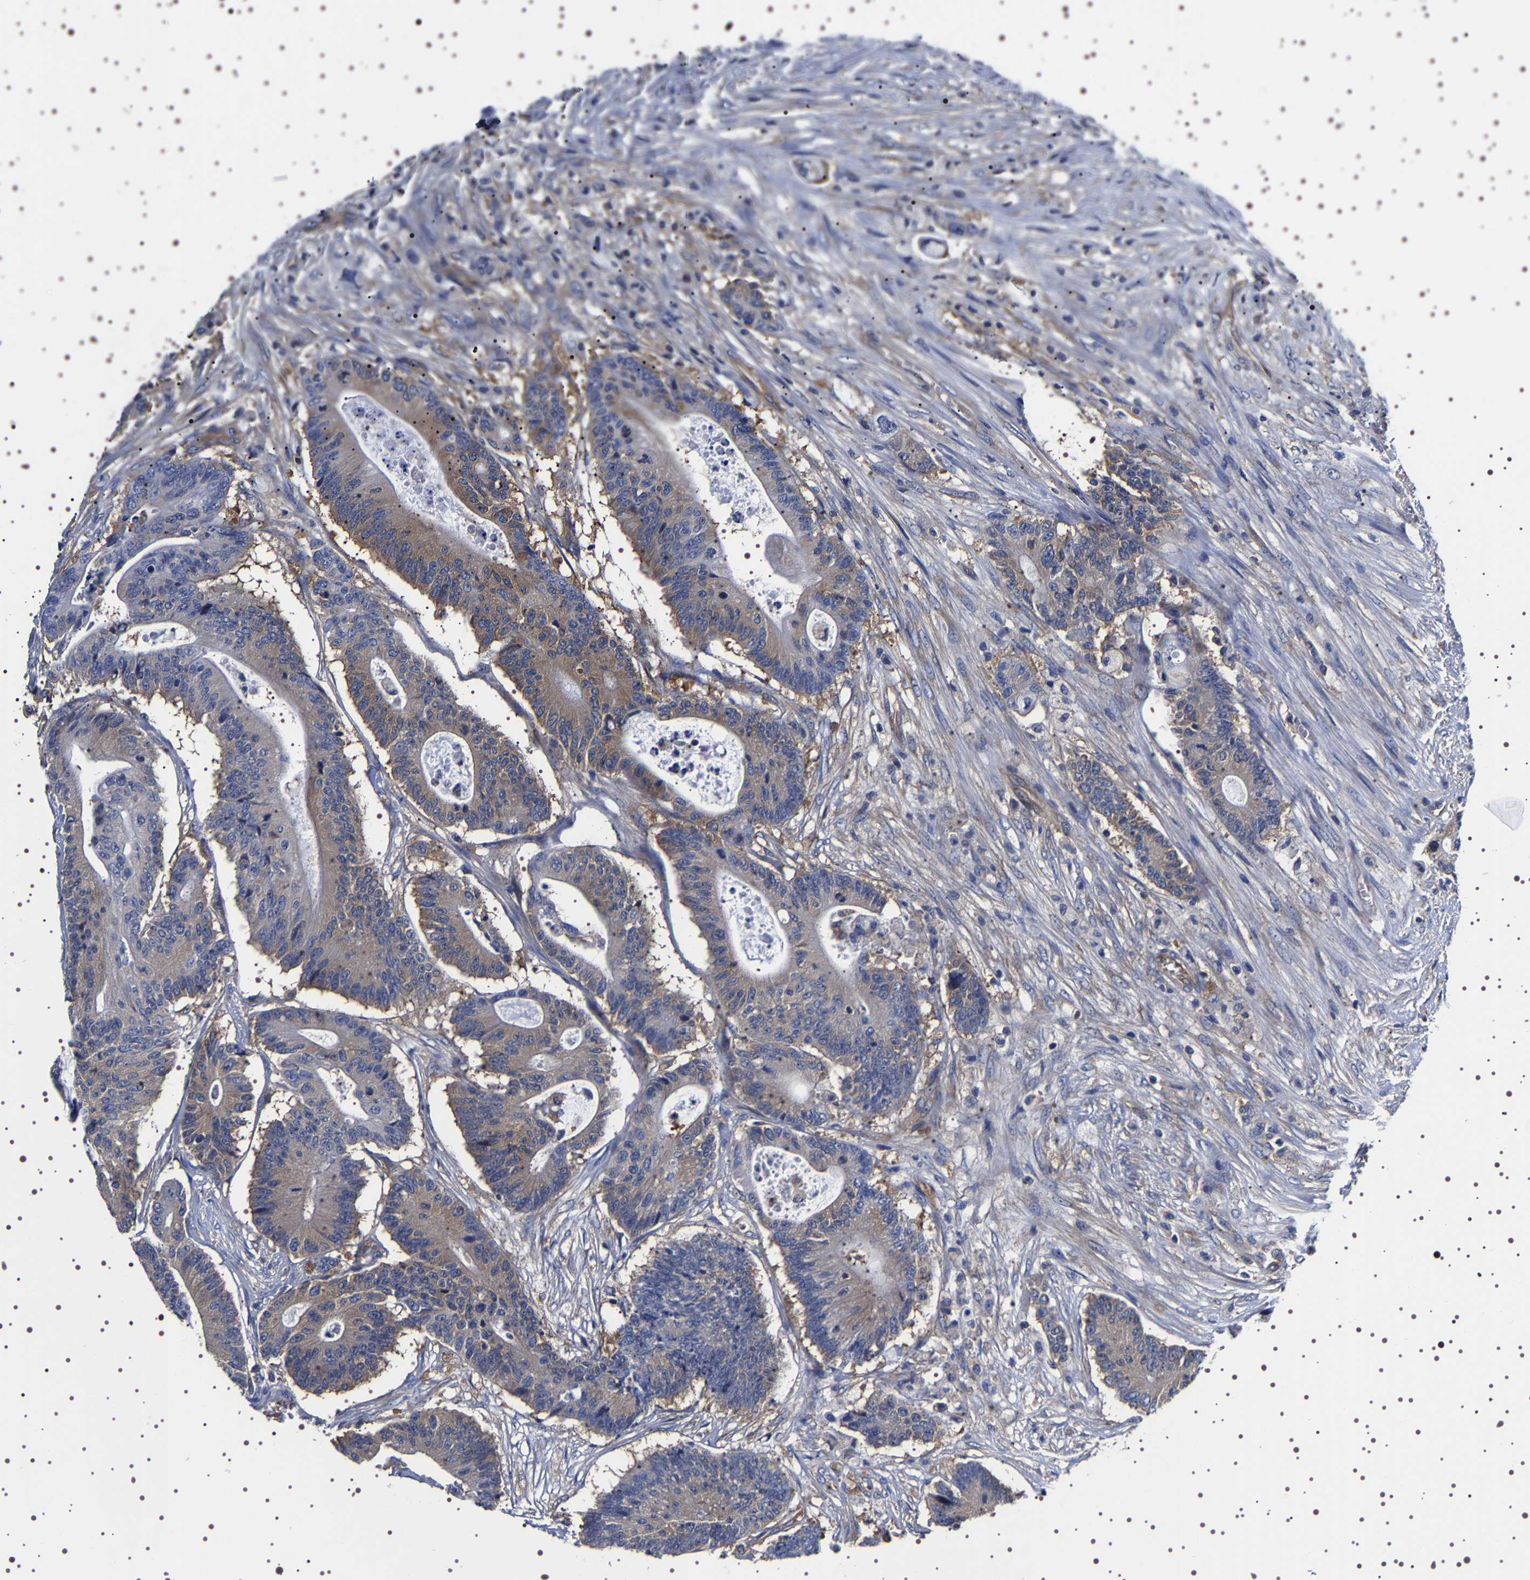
{"staining": {"intensity": "weak", "quantity": "25%-75%", "location": "cytoplasmic/membranous"}, "tissue": "colorectal cancer", "cell_type": "Tumor cells", "image_type": "cancer", "snomed": [{"axis": "morphology", "description": "Adenocarcinoma, NOS"}, {"axis": "topography", "description": "Colon"}], "caption": "Colorectal cancer (adenocarcinoma) stained with a brown dye reveals weak cytoplasmic/membranous positive positivity in approximately 25%-75% of tumor cells.", "gene": "DARS1", "patient": {"sex": "female", "age": 84}}